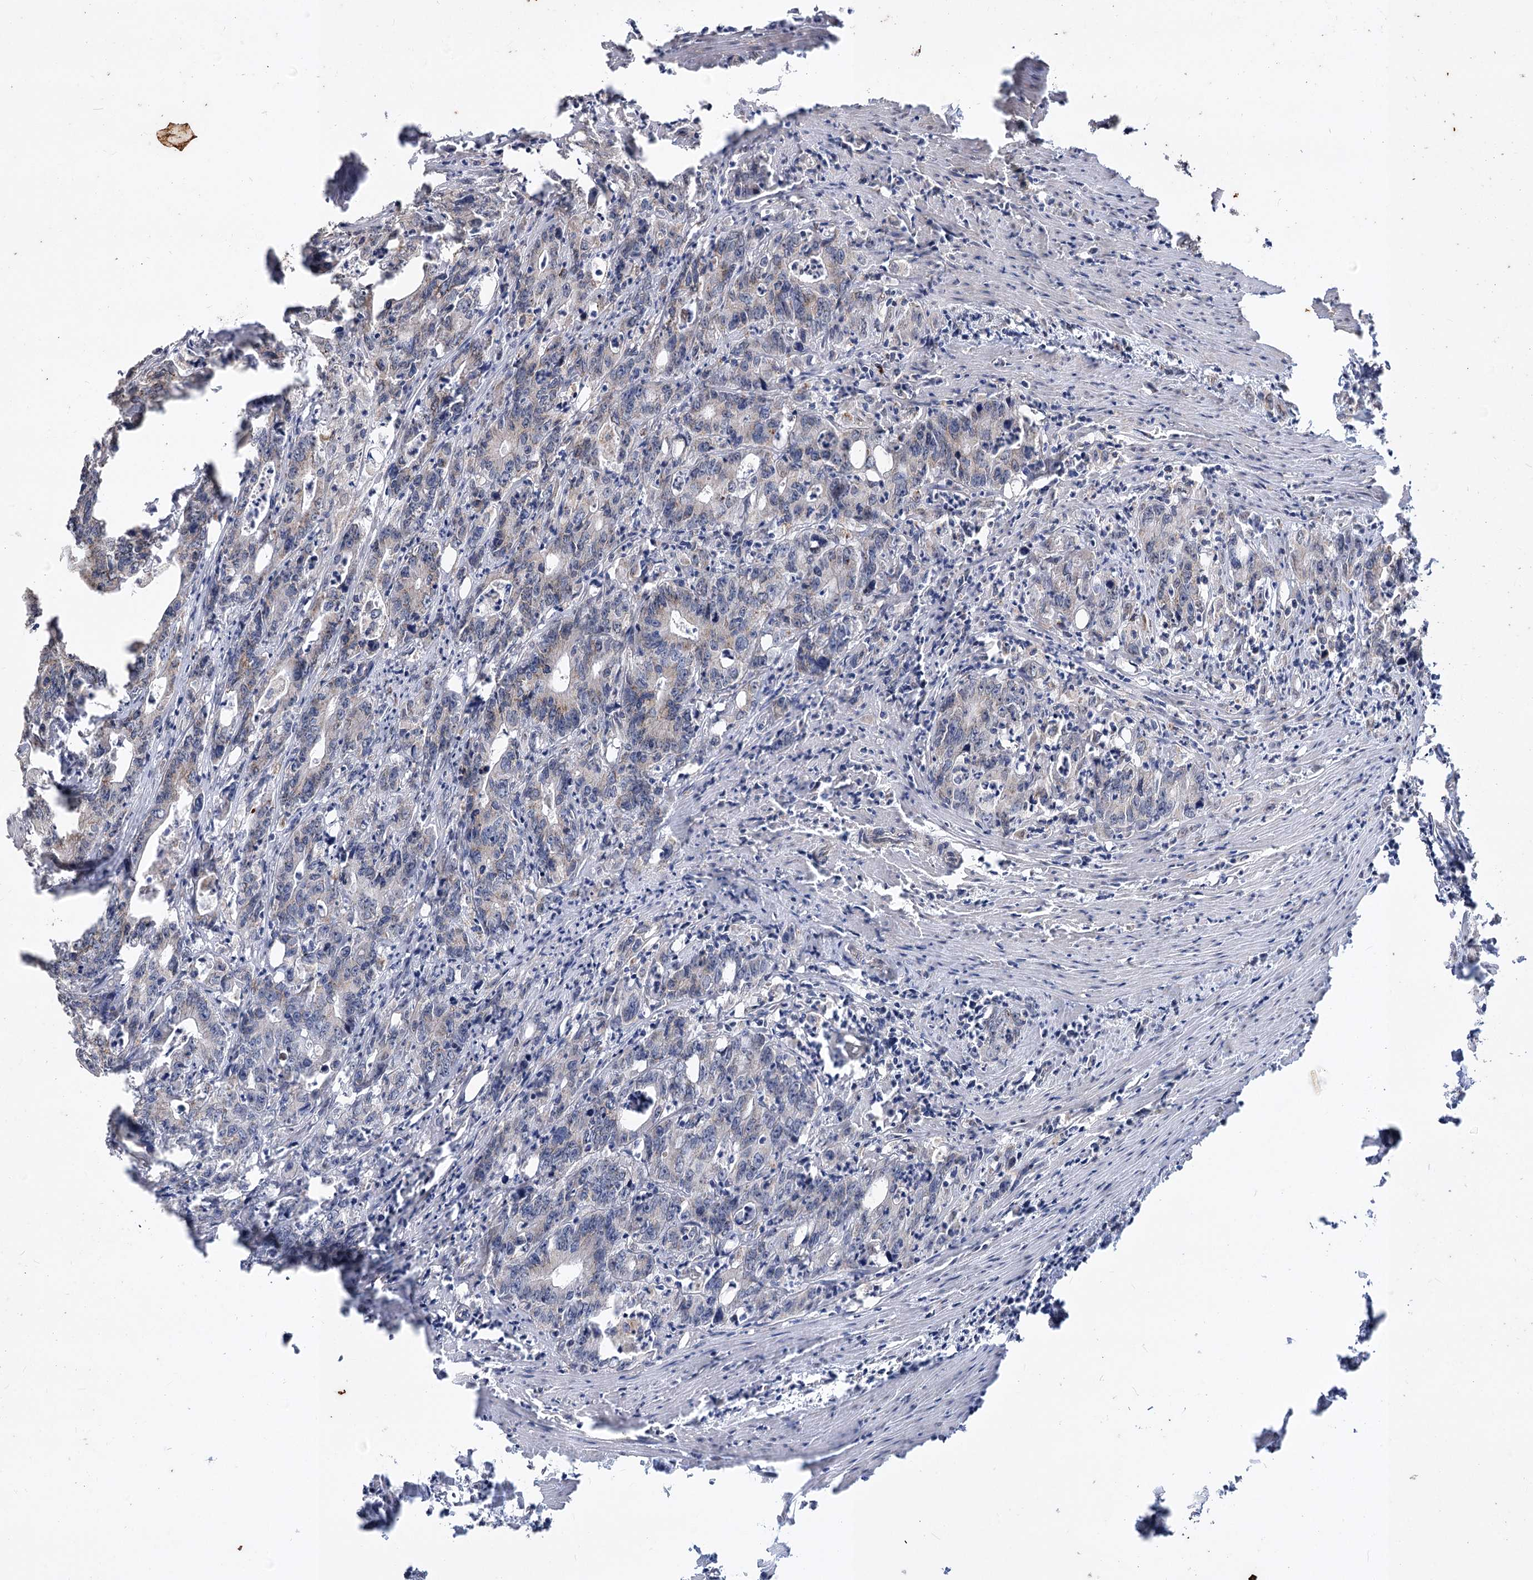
{"staining": {"intensity": "negative", "quantity": "none", "location": "none"}, "tissue": "colorectal cancer", "cell_type": "Tumor cells", "image_type": "cancer", "snomed": [{"axis": "morphology", "description": "Adenocarcinoma, NOS"}, {"axis": "topography", "description": "Colon"}], "caption": "Photomicrograph shows no protein positivity in tumor cells of colorectal cancer tissue.", "gene": "ZSCAN23", "patient": {"sex": "female", "age": 75}}